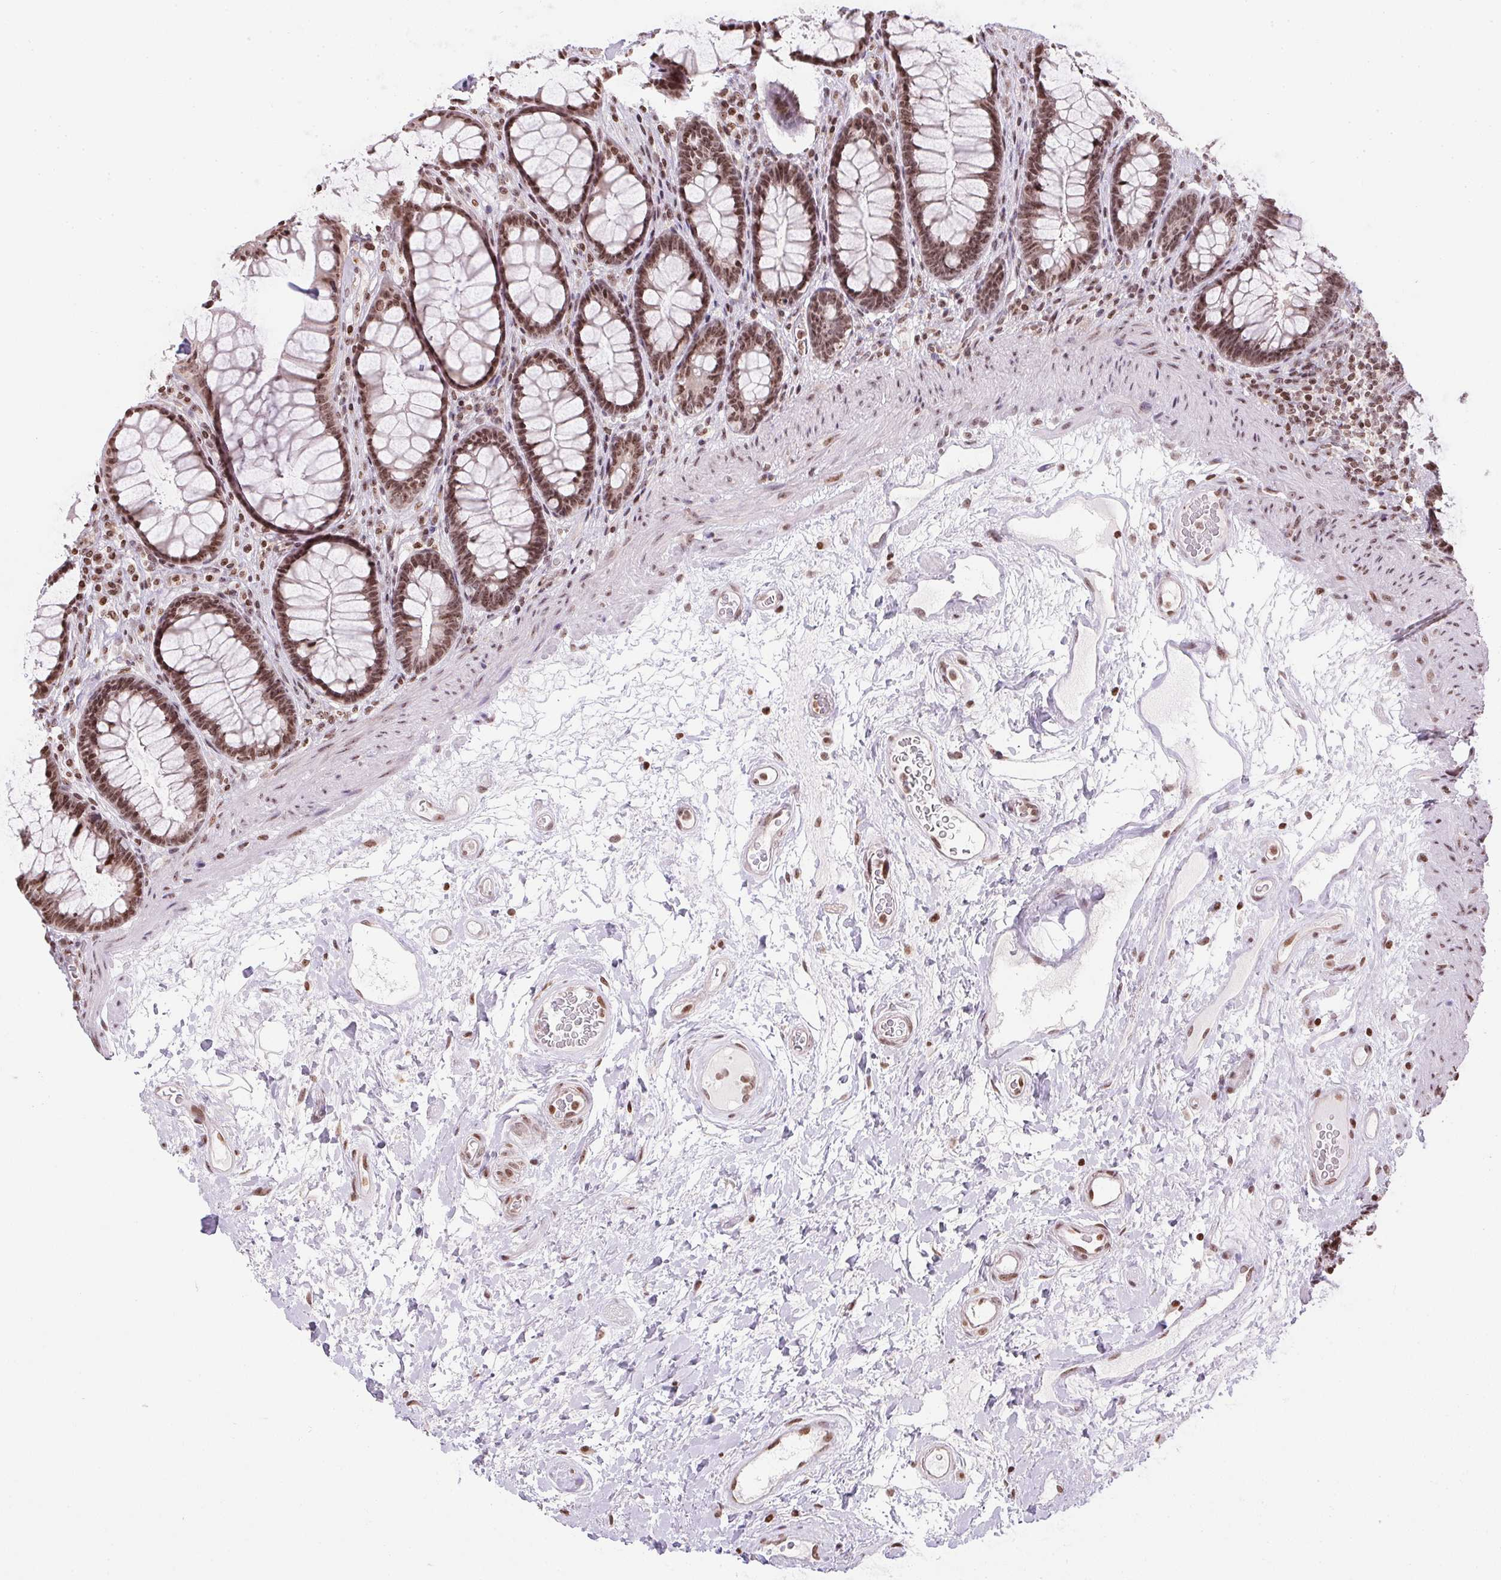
{"staining": {"intensity": "moderate", "quantity": ">75%", "location": "nuclear"}, "tissue": "rectum", "cell_type": "Glandular cells", "image_type": "normal", "snomed": [{"axis": "morphology", "description": "Normal tissue, NOS"}, {"axis": "topography", "description": "Rectum"}], "caption": "Protein expression analysis of normal rectum demonstrates moderate nuclear expression in about >75% of glandular cells.", "gene": "RNF181", "patient": {"sex": "male", "age": 72}}